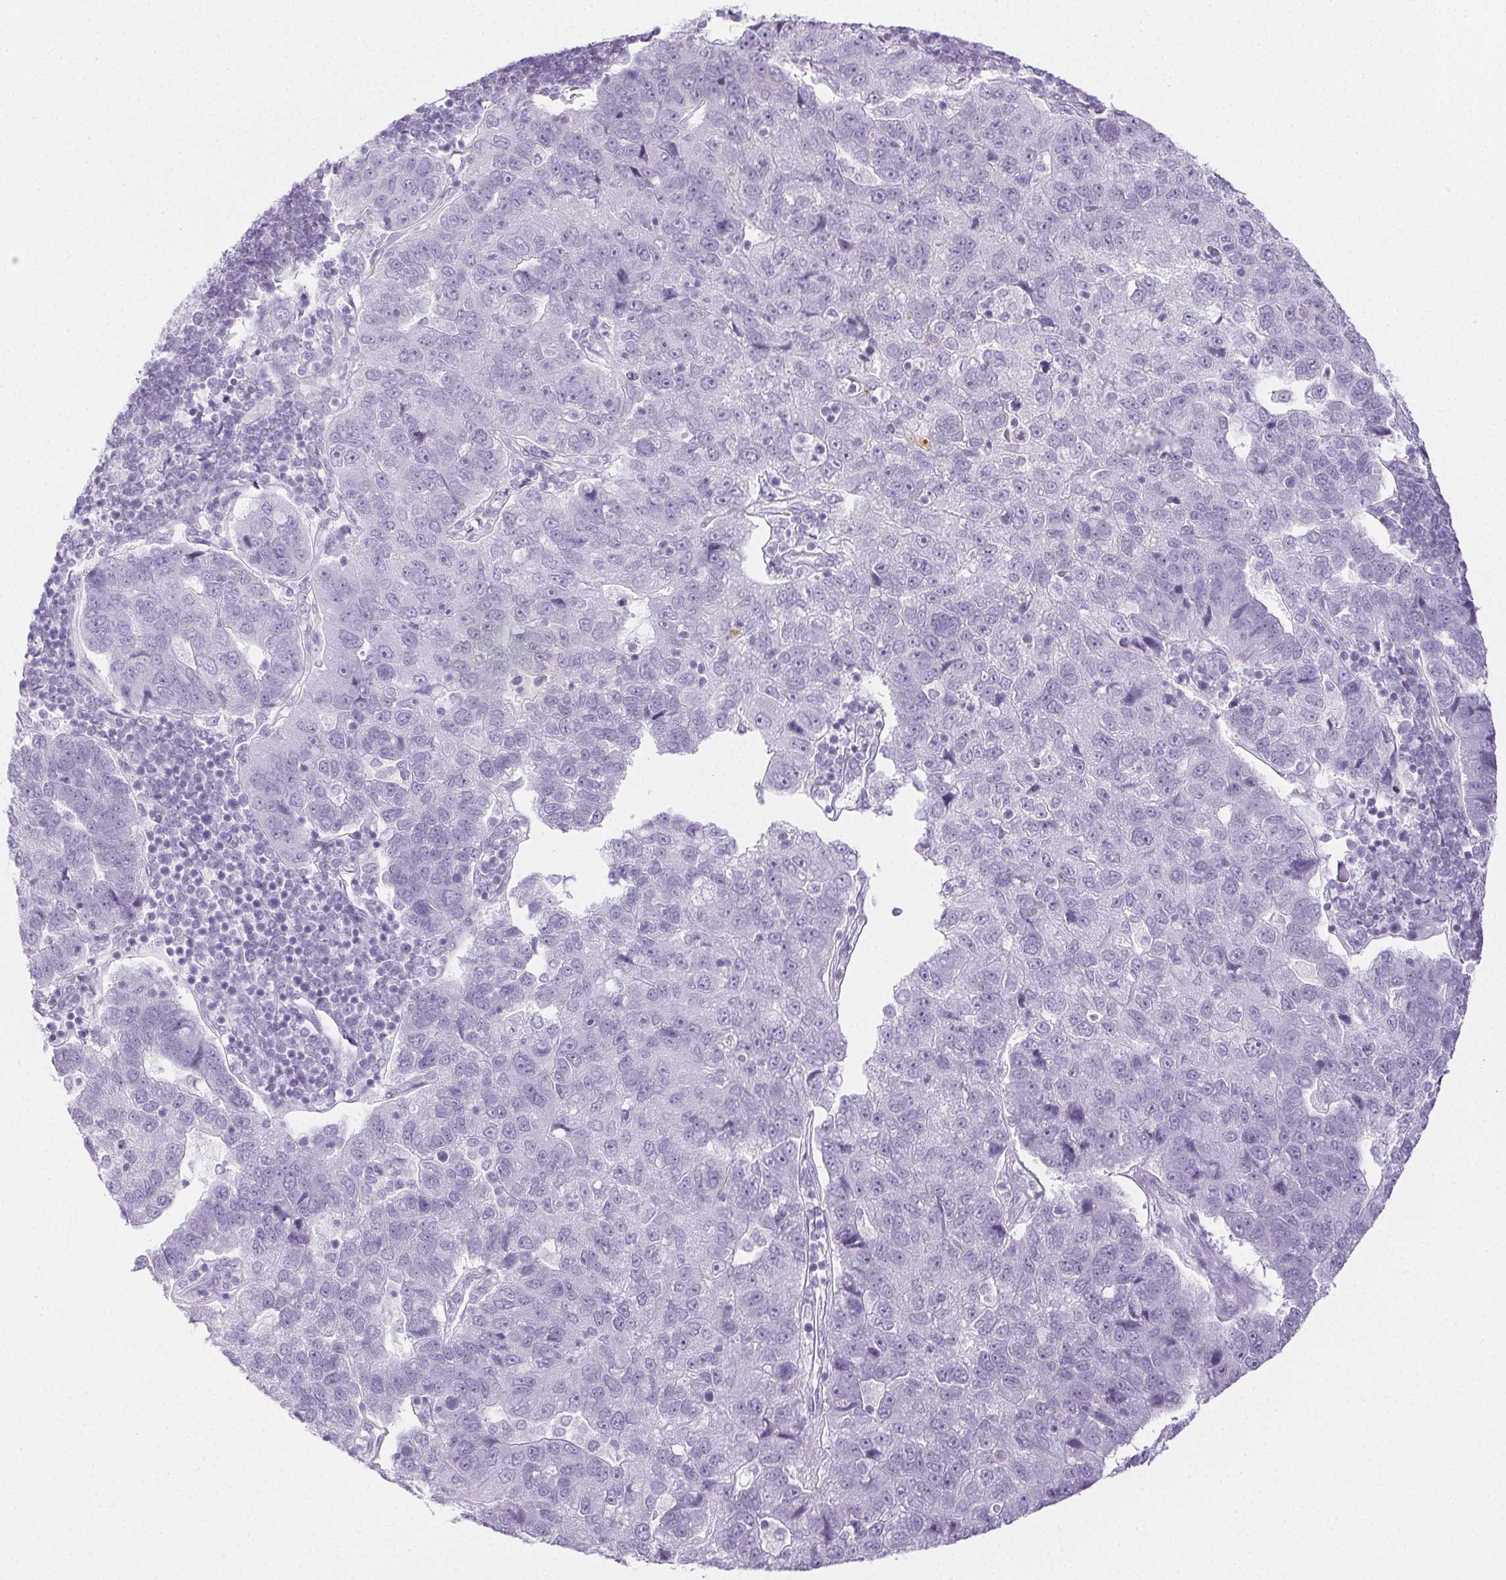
{"staining": {"intensity": "negative", "quantity": "none", "location": "none"}, "tissue": "pancreatic cancer", "cell_type": "Tumor cells", "image_type": "cancer", "snomed": [{"axis": "morphology", "description": "Adenocarcinoma, NOS"}, {"axis": "topography", "description": "Pancreas"}], "caption": "Tumor cells are negative for protein expression in human pancreatic cancer (adenocarcinoma).", "gene": "PI3", "patient": {"sex": "female", "age": 61}}